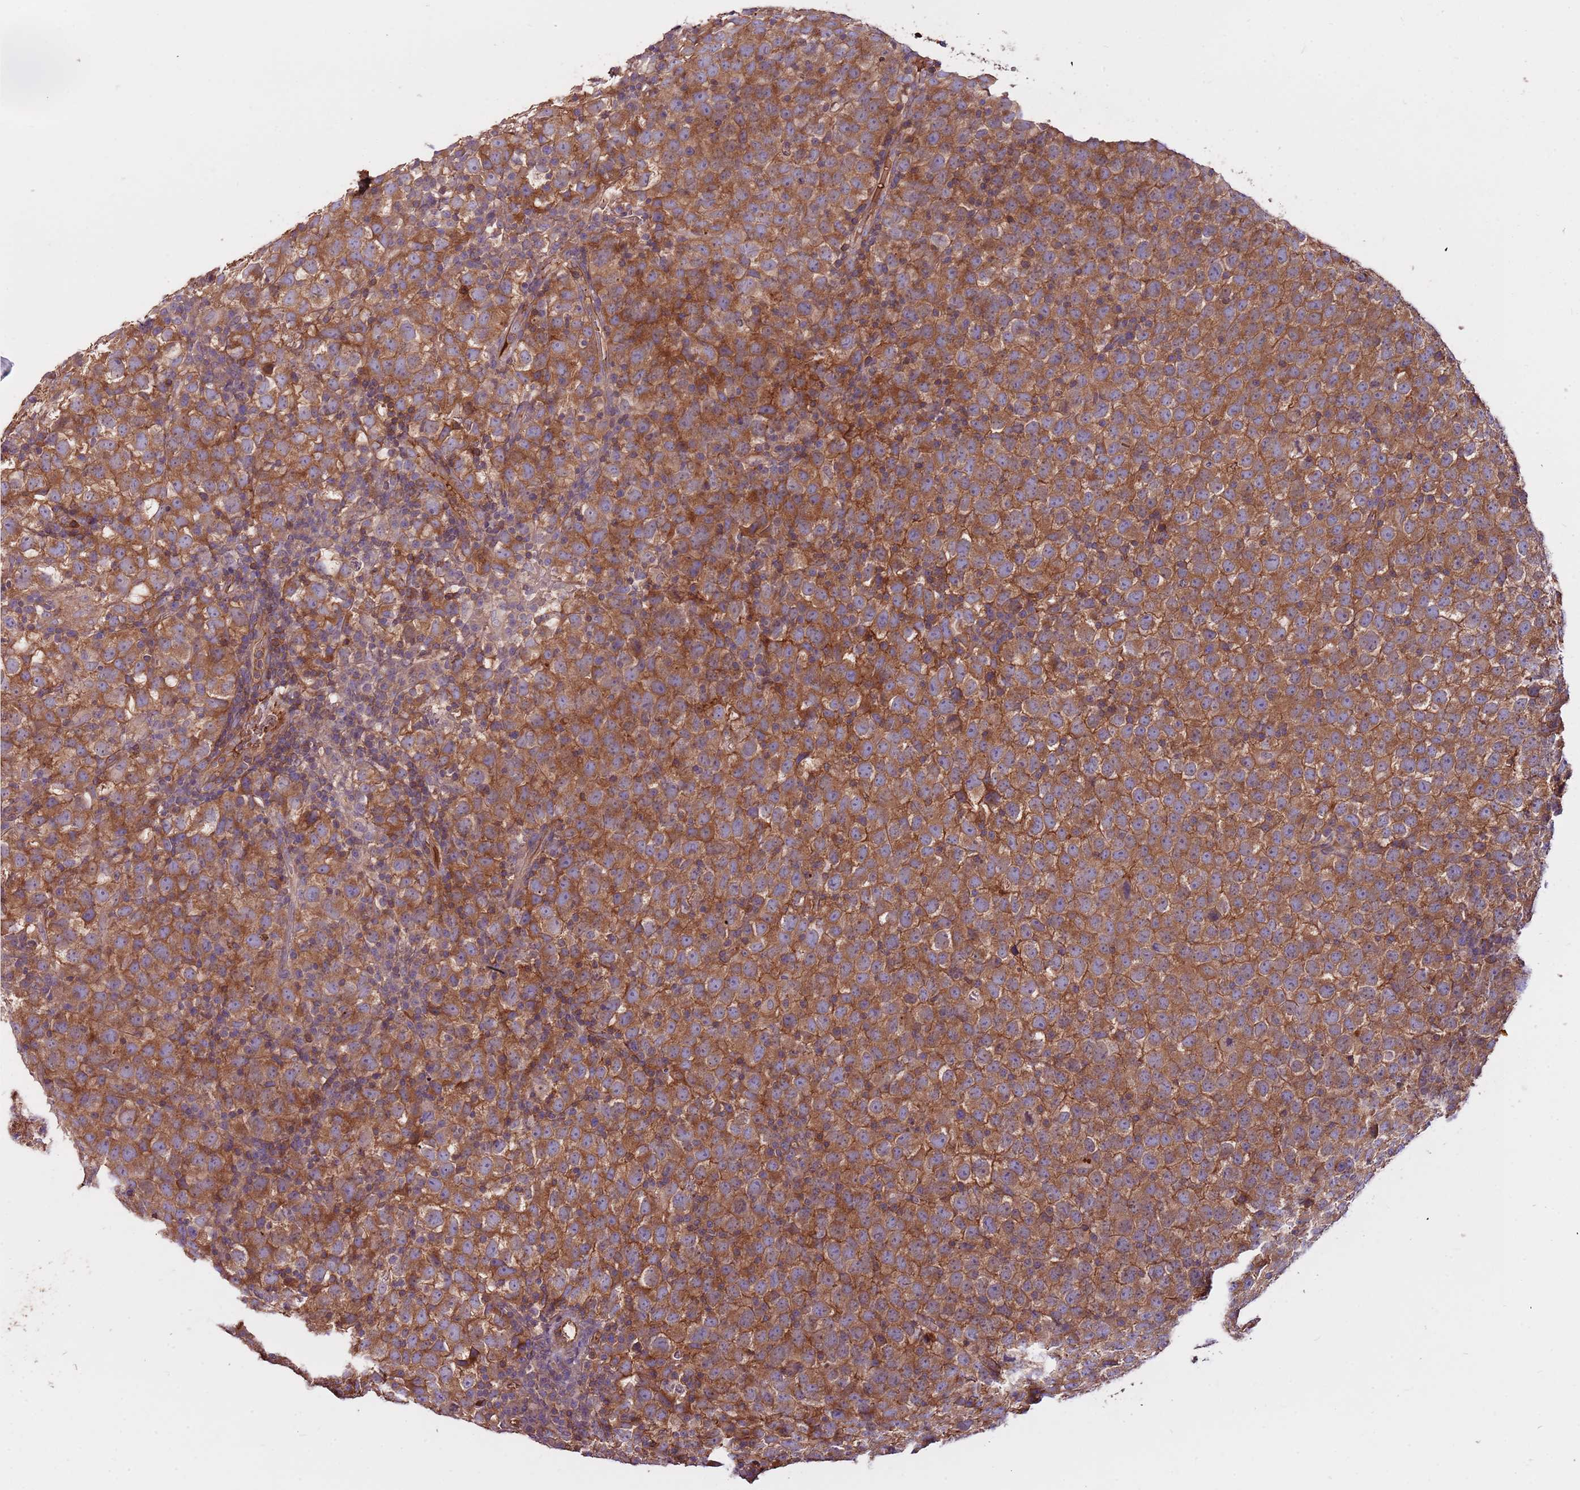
{"staining": {"intensity": "moderate", "quantity": ">75%", "location": "cytoplasmic/membranous"}, "tissue": "testis cancer", "cell_type": "Tumor cells", "image_type": "cancer", "snomed": [{"axis": "morphology", "description": "Seminoma, NOS"}, {"axis": "topography", "description": "Testis"}], "caption": "The photomicrograph exhibits staining of testis seminoma, revealing moderate cytoplasmic/membranous protein staining (brown color) within tumor cells. (DAB IHC, brown staining for protein, blue staining for nuclei).", "gene": "DENR", "patient": {"sex": "male", "age": 65}}